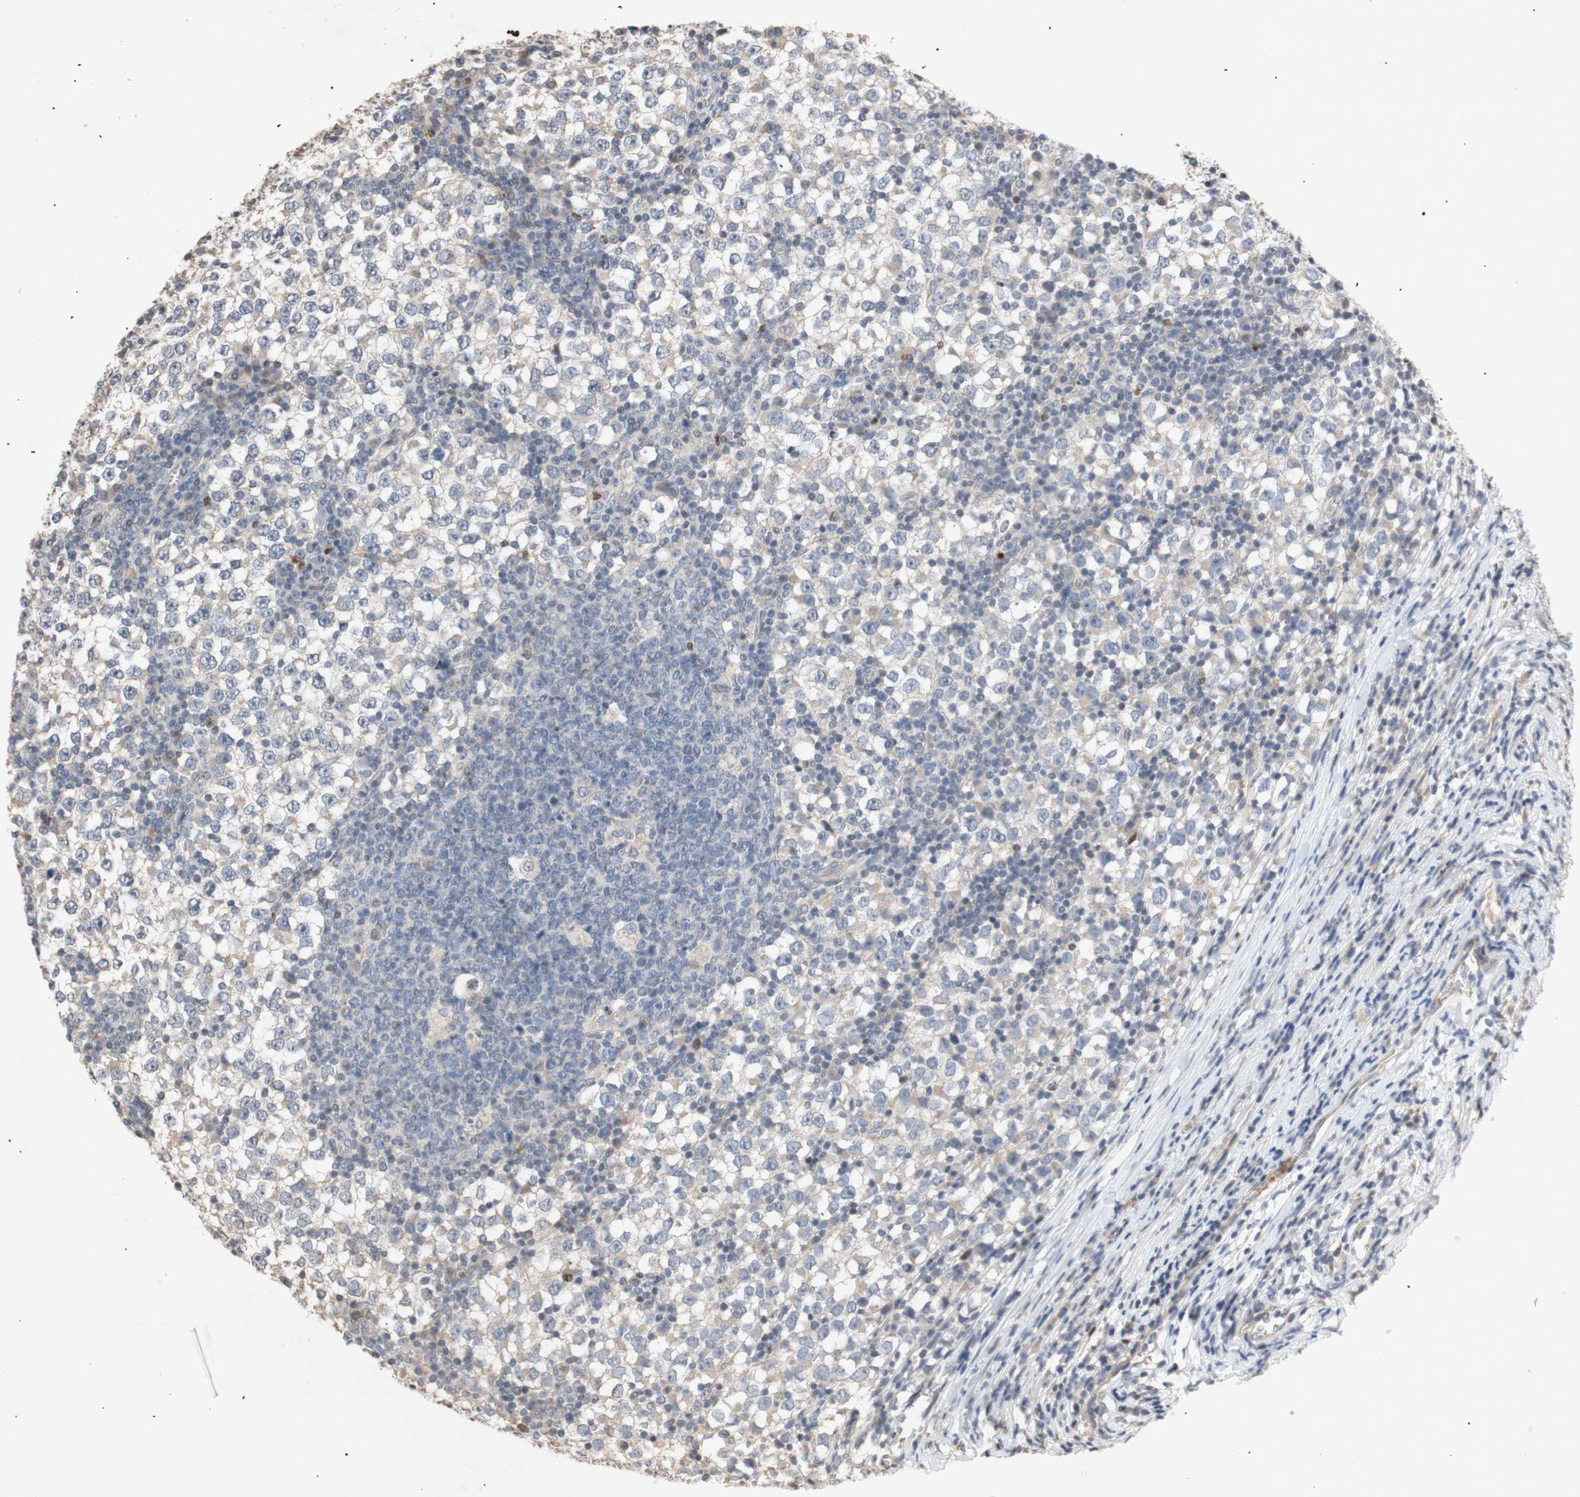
{"staining": {"intensity": "weak", "quantity": ">75%", "location": "cytoplasmic/membranous"}, "tissue": "testis cancer", "cell_type": "Tumor cells", "image_type": "cancer", "snomed": [{"axis": "morphology", "description": "Seminoma, NOS"}, {"axis": "topography", "description": "Testis"}], "caption": "This is an image of immunohistochemistry staining of seminoma (testis), which shows weak staining in the cytoplasmic/membranous of tumor cells.", "gene": "FOSB", "patient": {"sex": "male", "age": 65}}